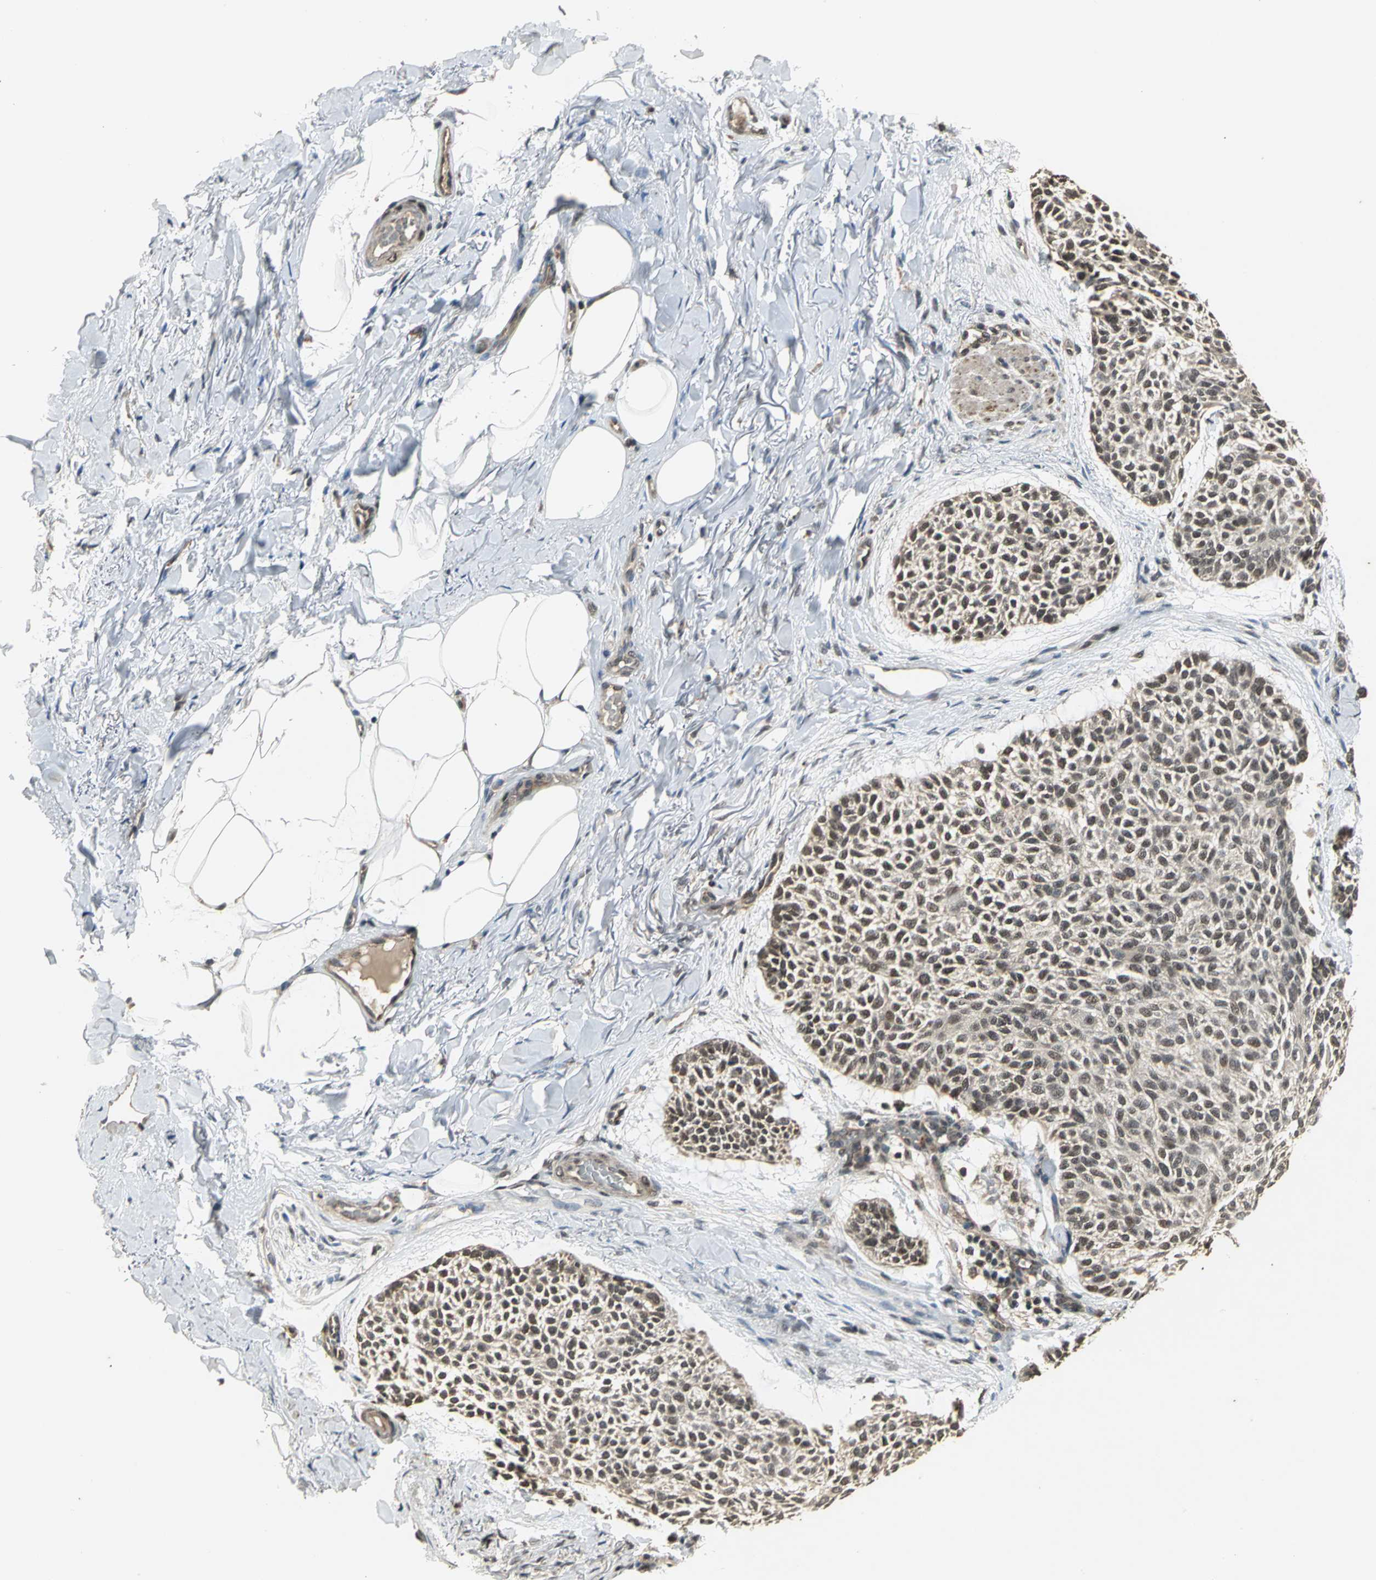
{"staining": {"intensity": "strong", "quantity": ">75%", "location": "nuclear"}, "tissue": "skin cancer", "cell_type": "Tumor cells", "image_type": "cancer", "snomed": [{"axis": "morphology", "description": "Normal tissue, NOS"}, {"axis": "morphology", "description": "Basal cell carcinoma"}, {"axis": "topography", "description": "Skin"}], "caption": "Basal cell carcinoma (skin) stained for a protein (brown) reveals strong nuclear positive staining in about >75% of tumor cells.", "gene": "NOTCH3", "patient": {"sex": "female", "age": 70}}